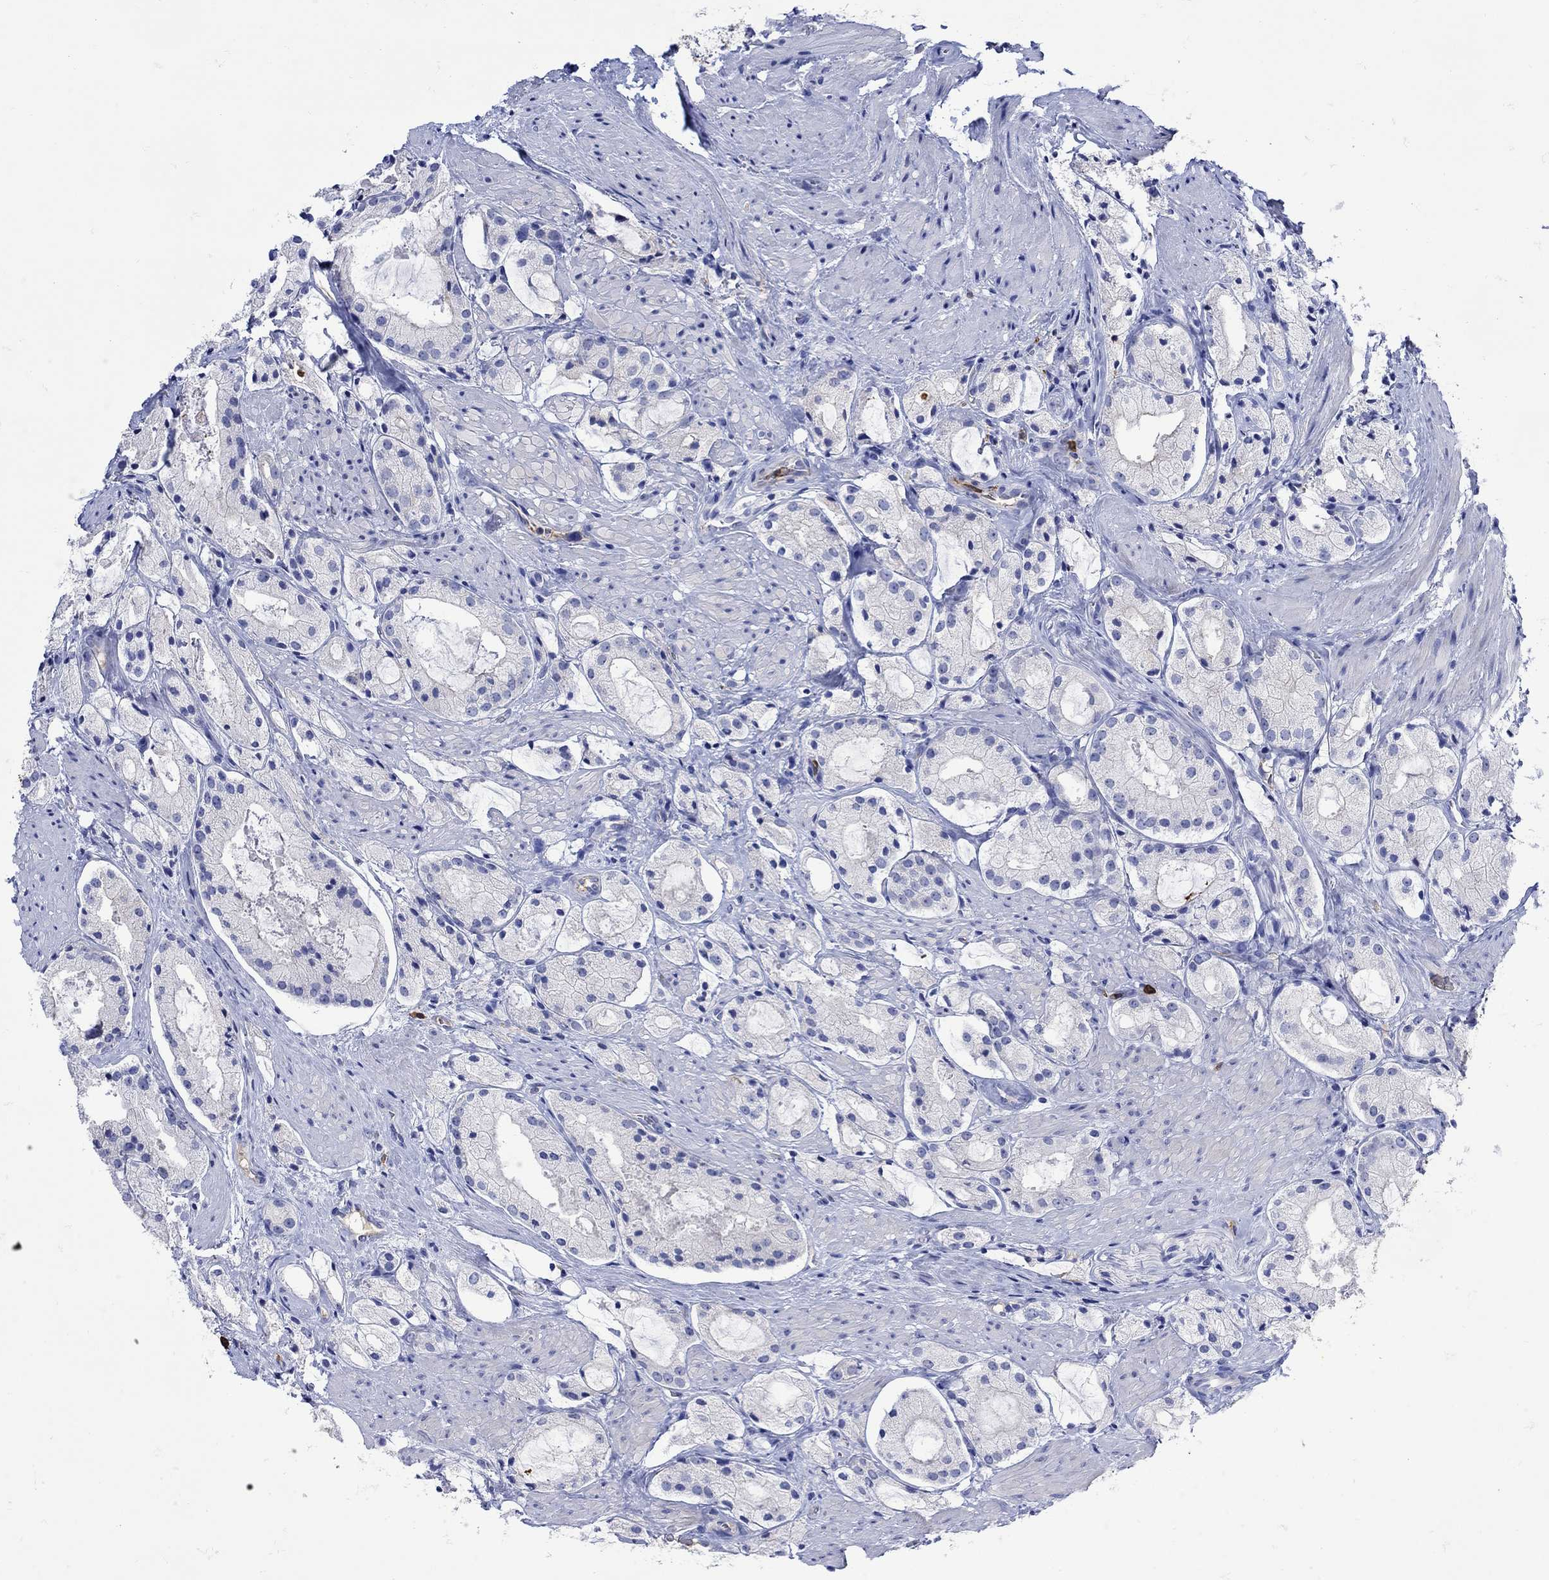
{"staining": {"intensity": "negative", "quantity": "none", "location": "none"}, "tissue": "prostate cancer", "cell_type": "Tumor cells", "image_type": "cancer", "snomed": [{"axis": "morphology", "description": "Adenocarcinoma, NOS"}, {"axis": "morphology", "description": "Adenocarcinoma, High grade"}, {"axis": "topography", "description": "Prostate"}], "caption": "The photomicrograph displays no significant expression in tumor cells of prostate cancer. (Brightfield microscopy of DAB (3,3'-diaminobenzidine) immunohistochemistry at high magnification).", "gene": "LINGO3", "patient": {"sex": "male", "age": 64}}